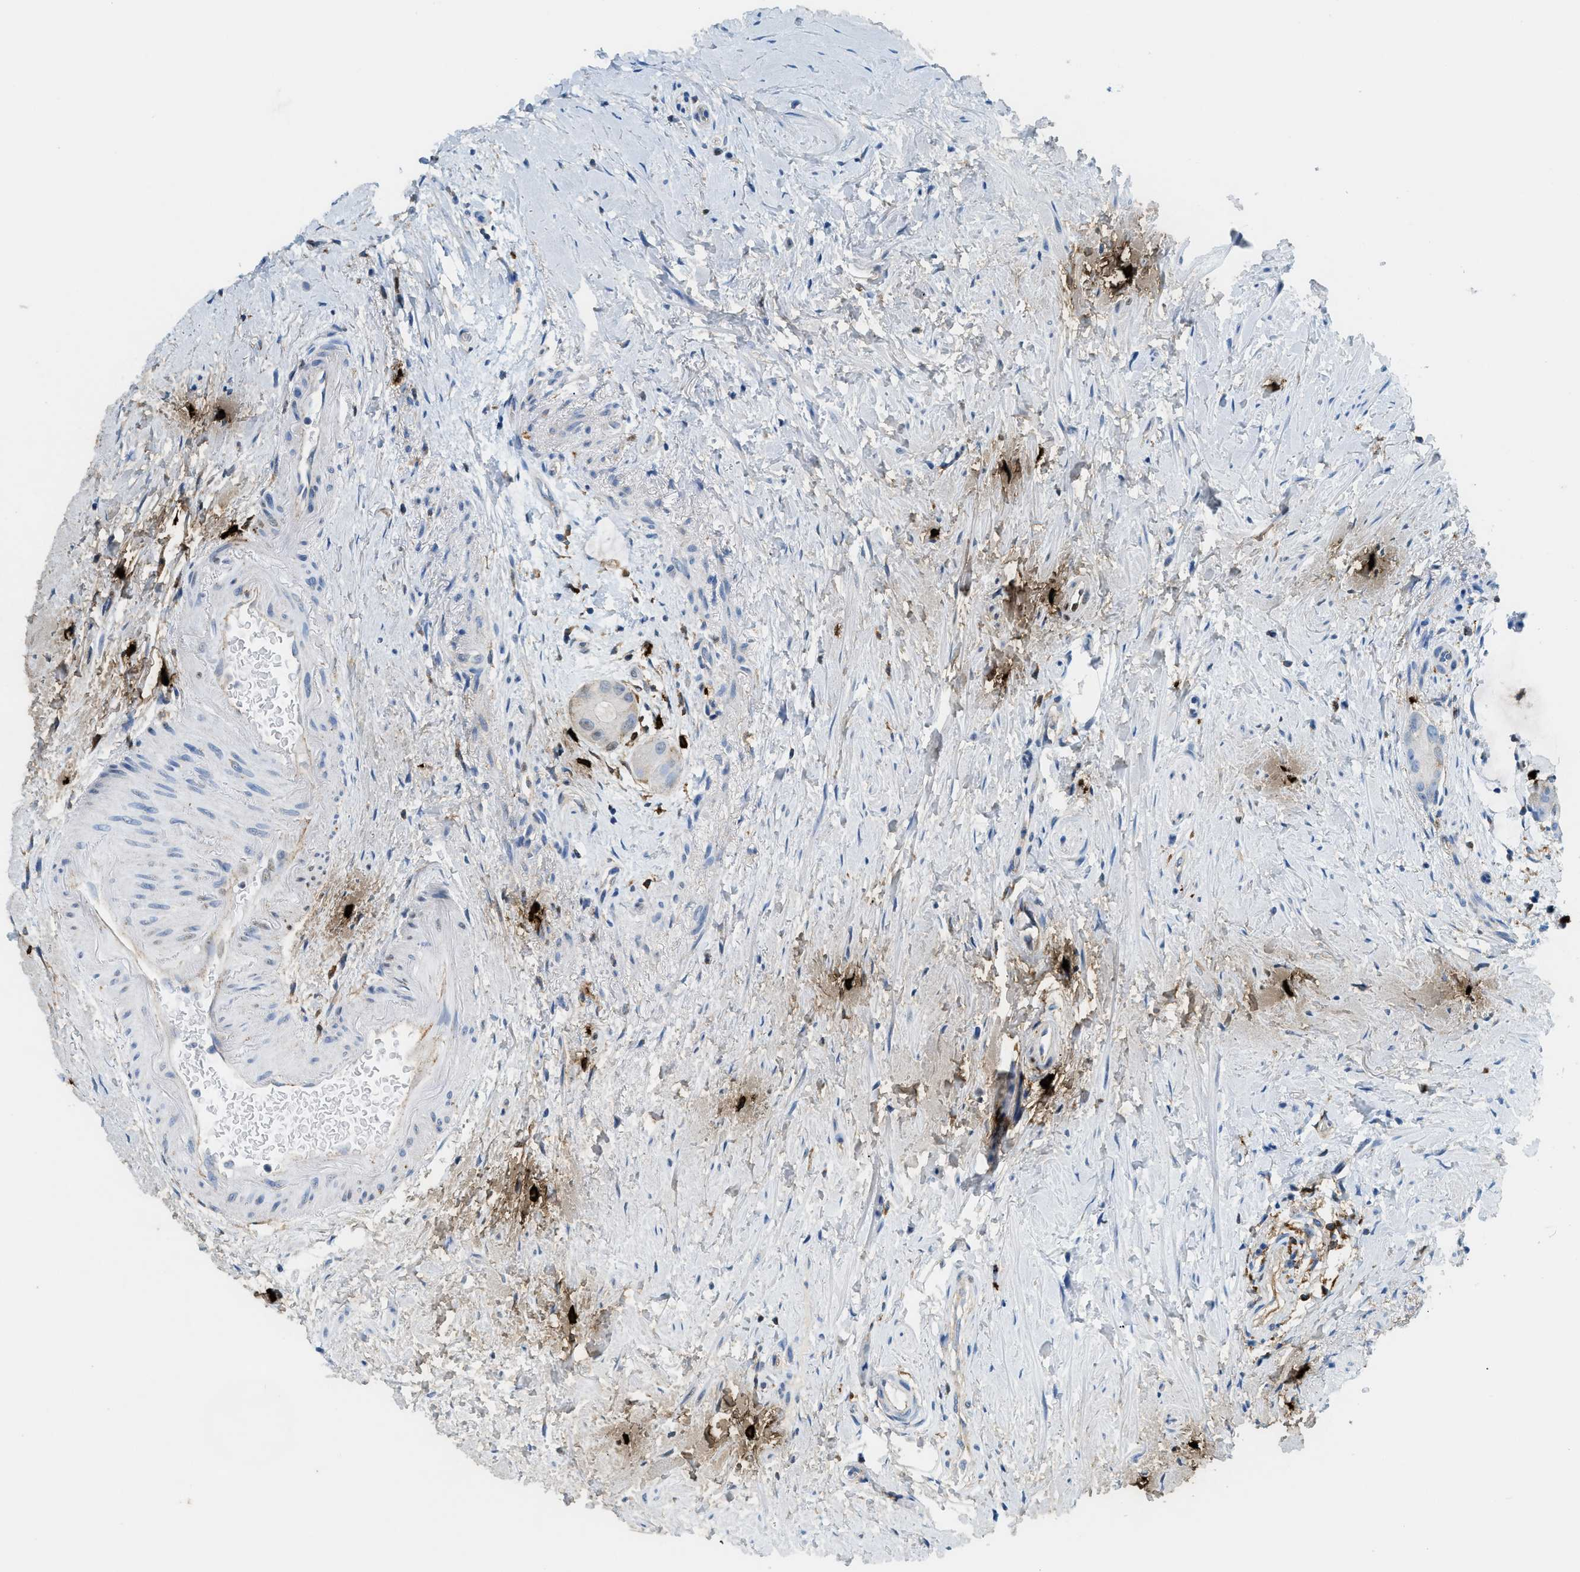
{"staining": {"intensity": "negative", "quantity": "none", "location": "none"}, "tissue": "colorectal cancer", "cell_type": "Tumor cells", "image_type": "cancer", "snomed": [{"axis": "morphology", "description": "Adenocarcinoma, NOS"}, {"axis": "topography", "description": "Rectum"}], "caption": "Photomicrograph shows no protein expression in tumor cells of colorectal adenocarcinoma tissue.", "gene": "TPSAB1", "patient": {"sex": "male", "age": 51}}